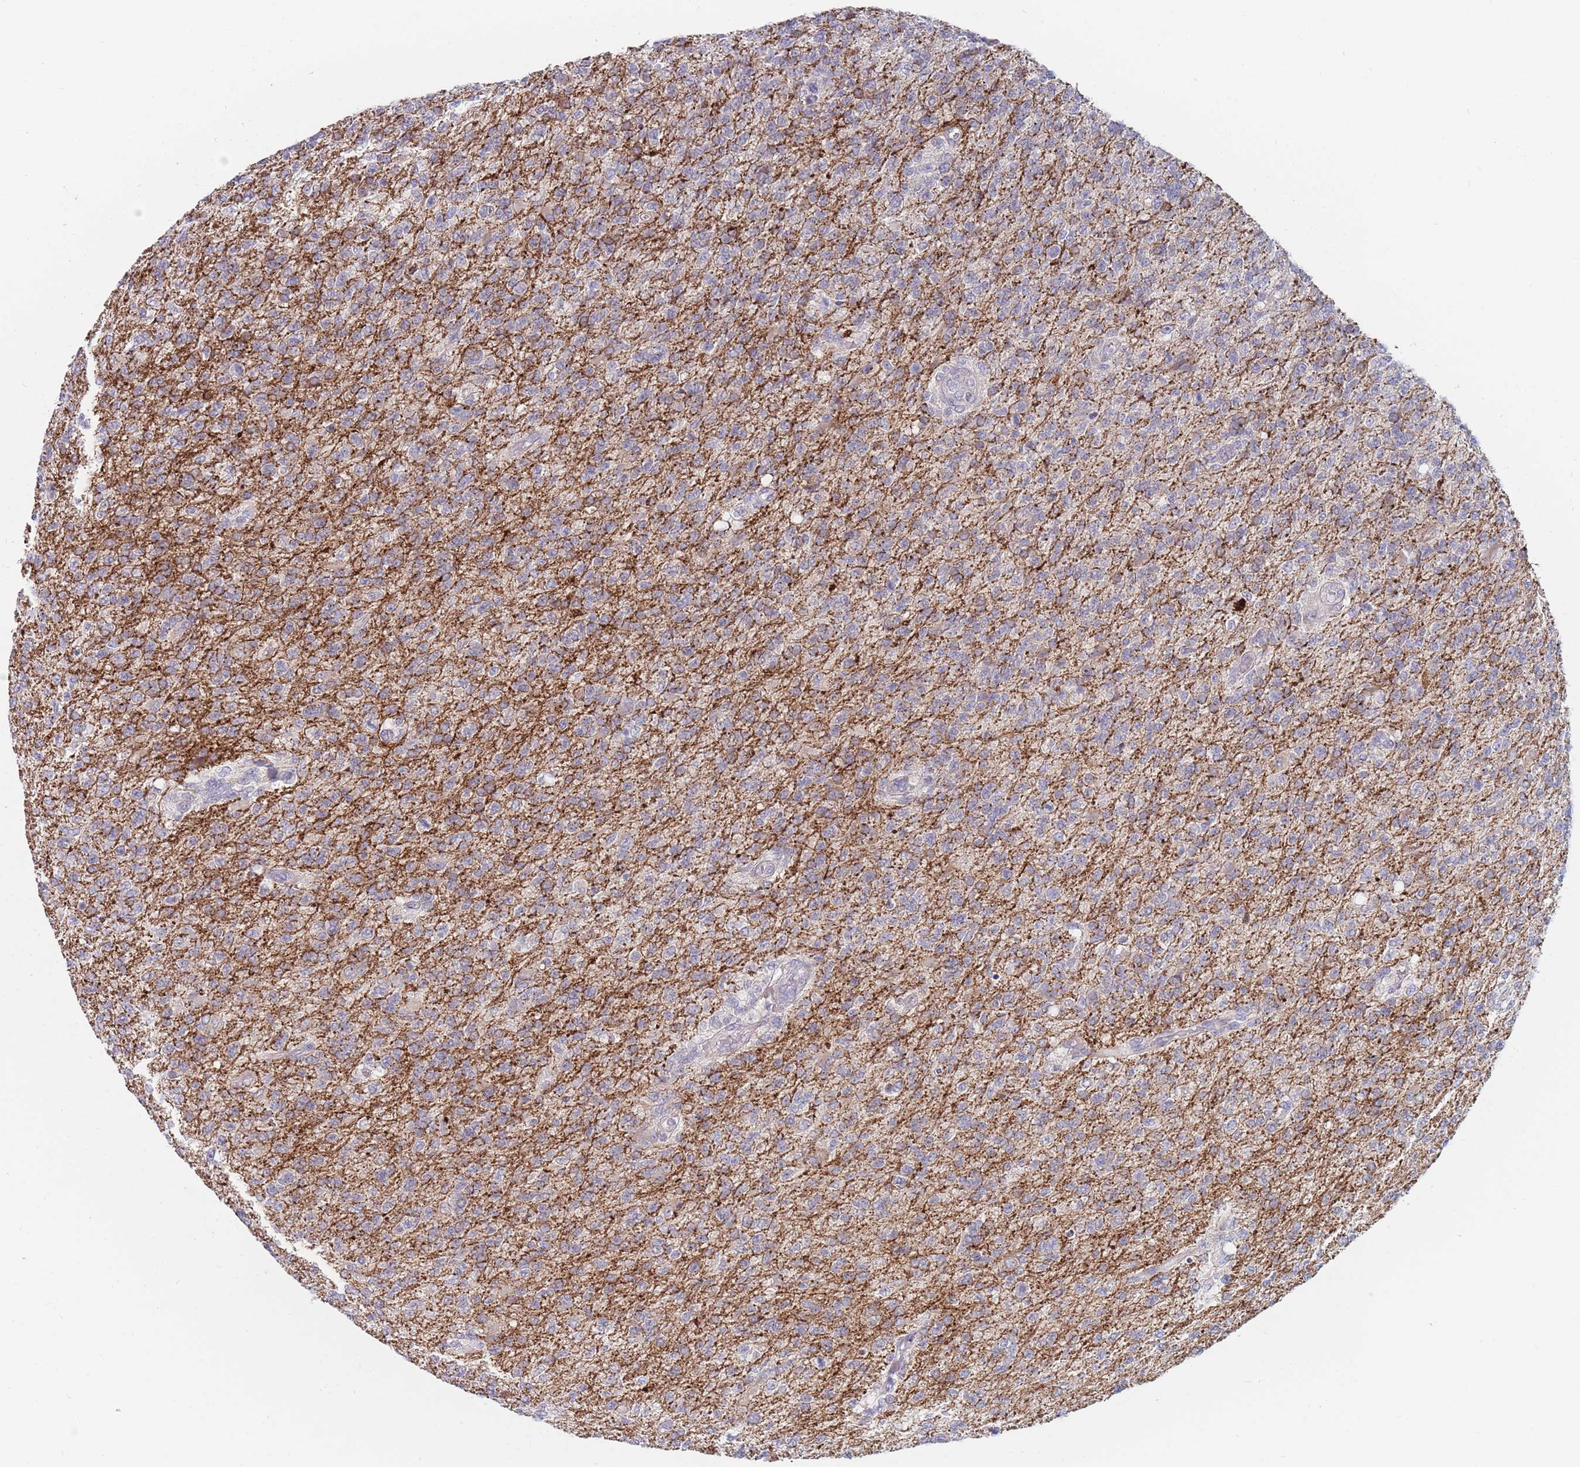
{"staining": {"intensity": "negative", "quantity": "none", "location": "none"}, "tissue": "glioma", "cell_type": "Tumor cells", "image_type": "cancer", "snomed": [{"axis": "morphology", "description": "Glioma, malignant, High grade"}, {"axis": "topography", "description": "Brain"}], "caption": "This is an immunohistochemistry (IHC) histopathology image of human malignant glioma (high-grade). There is no positivity in tumor cells.", "gene": "SPATS1", "patient": {"sex": "male", "age": 56}}